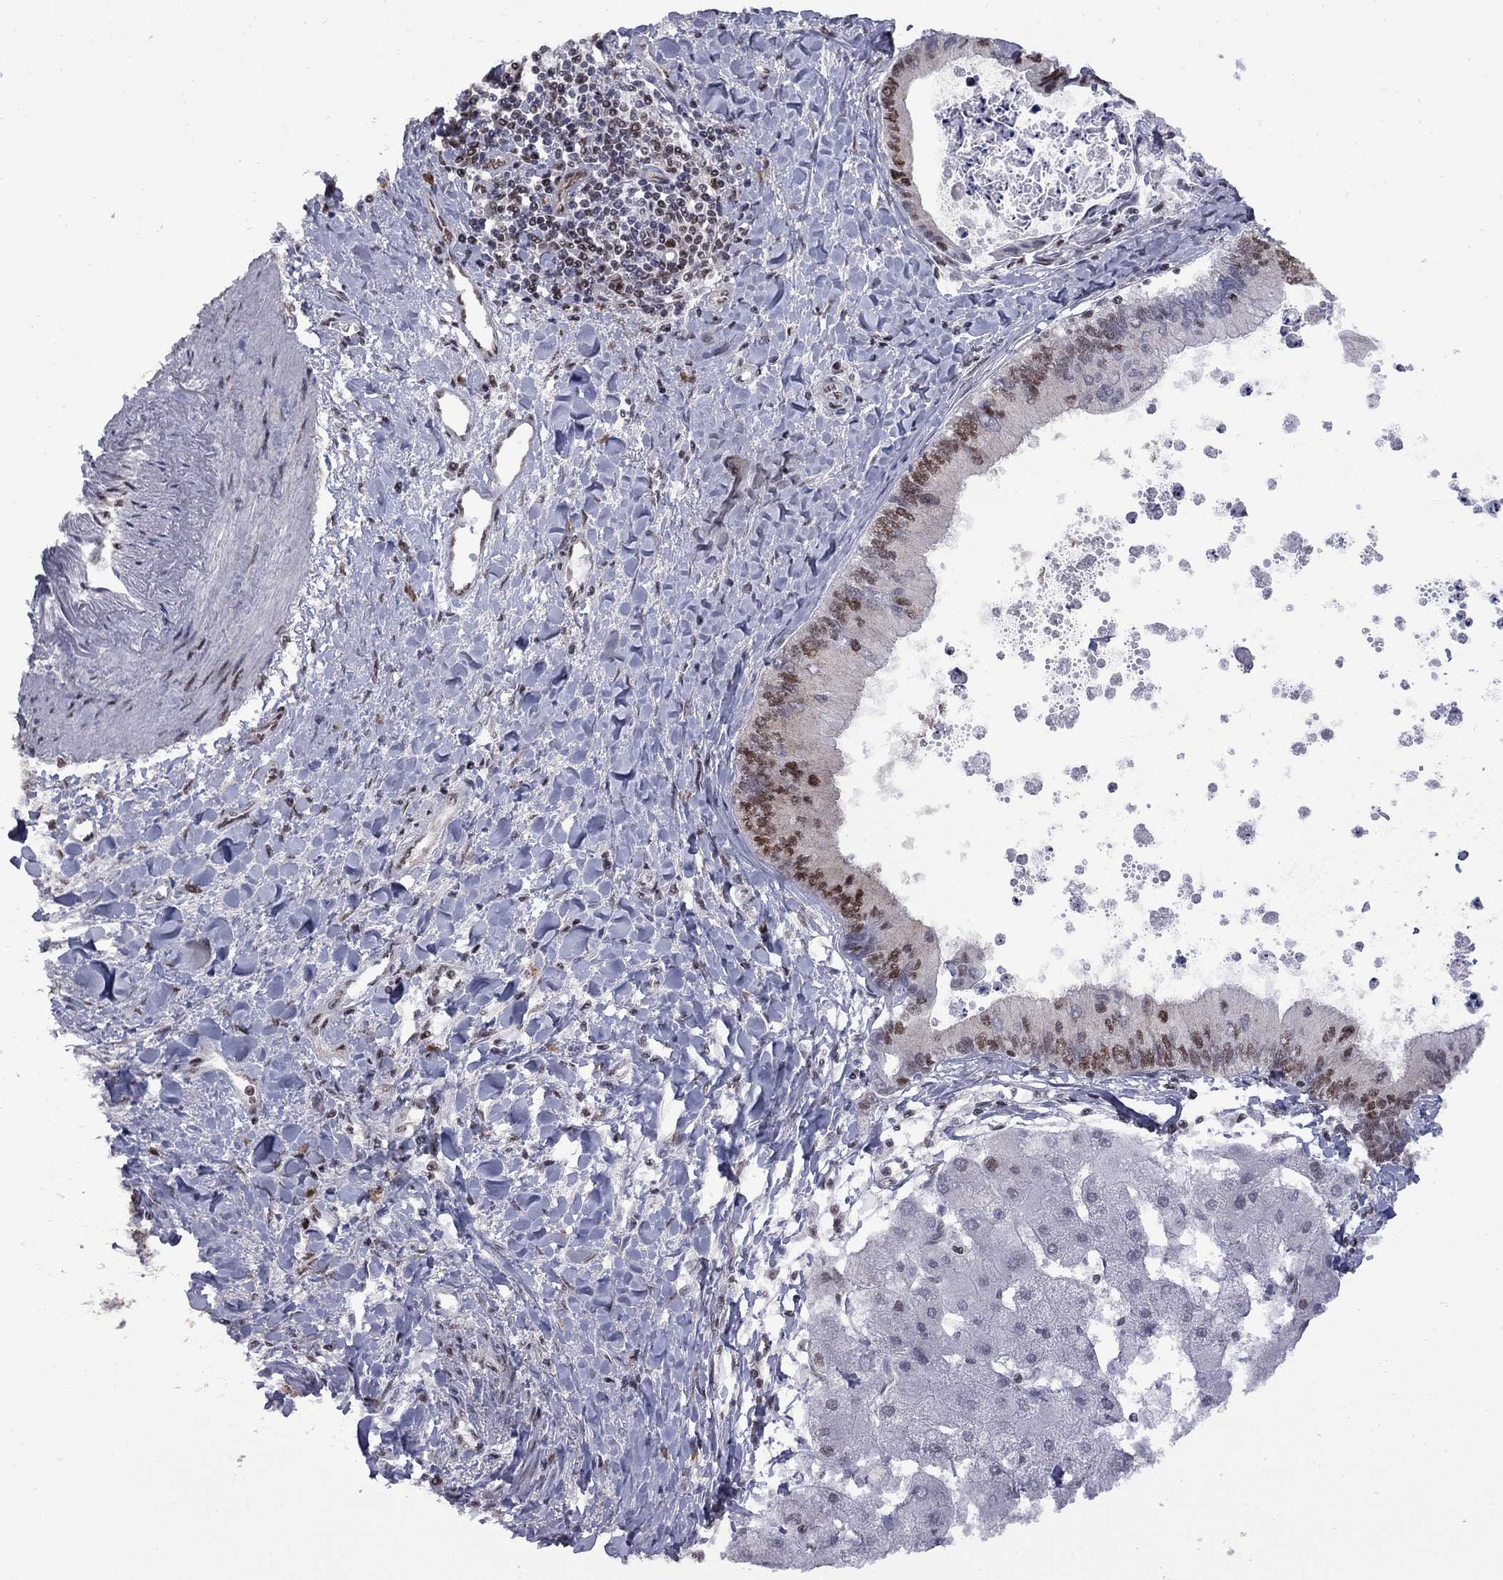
{"staining": {"intensity": "strong", "quantity": "<25%", "location": "nuclear"}, "tissue": "liver cancer", "cell_type": "Tumor cells", "image_type": "cancer", "snomed": [{"axis": "morphology", "description": "Cholangiocarcinoma"}, {"axis": "topography", "description": "Liver"}], "caption": "Approximately <25% of tumor cells in human liver cancer display strong nuclear protein positivity as visualized by brown immunohistochemical staining.", "gene": "MED25", "patient": {"sex": "male", "age": 66}}